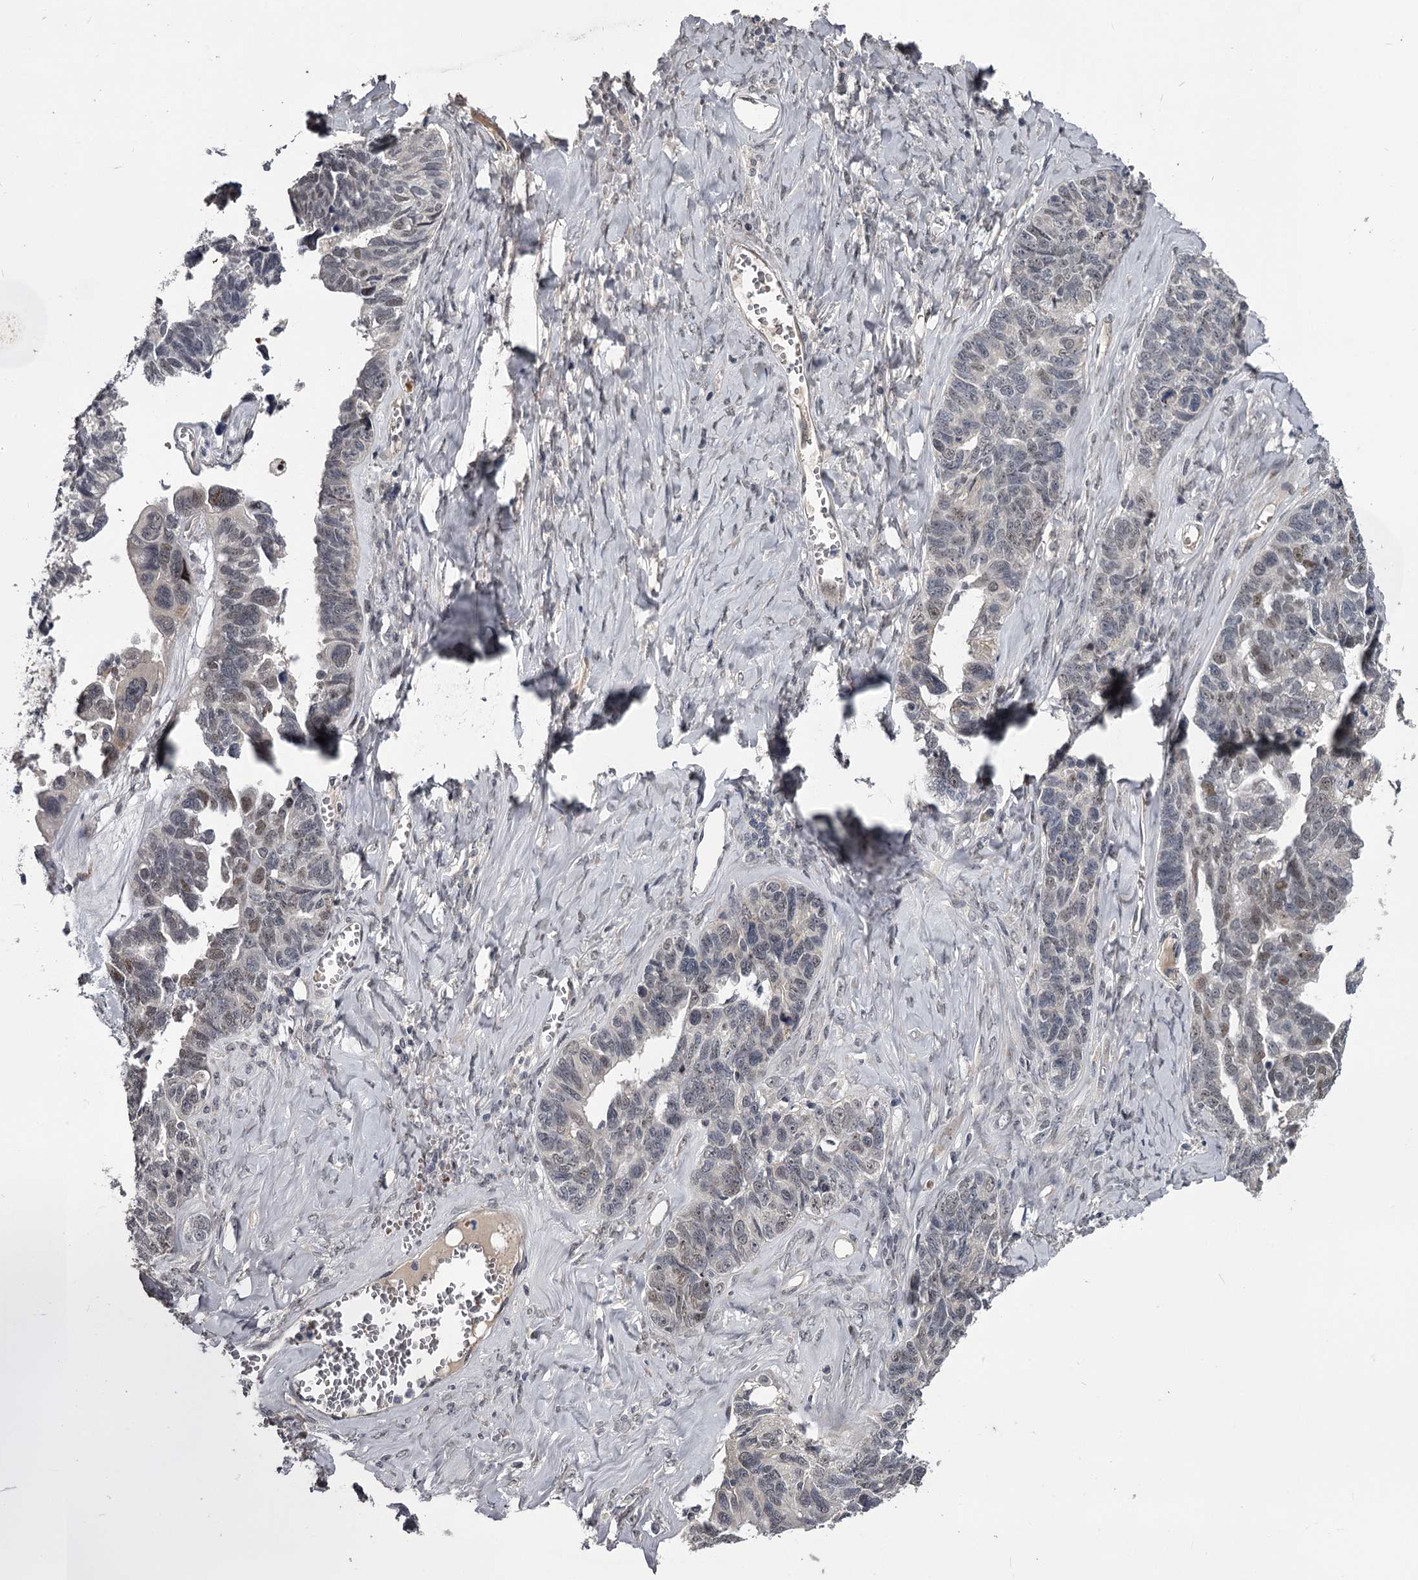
{"staining": {"intensity": "weak", "quantity": "<25%", "location": "nuclear"}, "tissue": "ovarian cancer", "cell_type": "Tumor cells", "image_type": "cancer", "snomed": [{"axis": "morphology", "description": "Cystadenocarcinoma, serous, NOS"}, {"axis": "topography", "description": "Ovary"}], "caption": "A high-resolution micrograph shows immunohistochemistry staining of ovarian cancer (serous cystadenocarcinoma), which reveals no significant positivity in tumor cells.", "gene": "RNF44", "patient": {"sex": "female", "age": 79}}